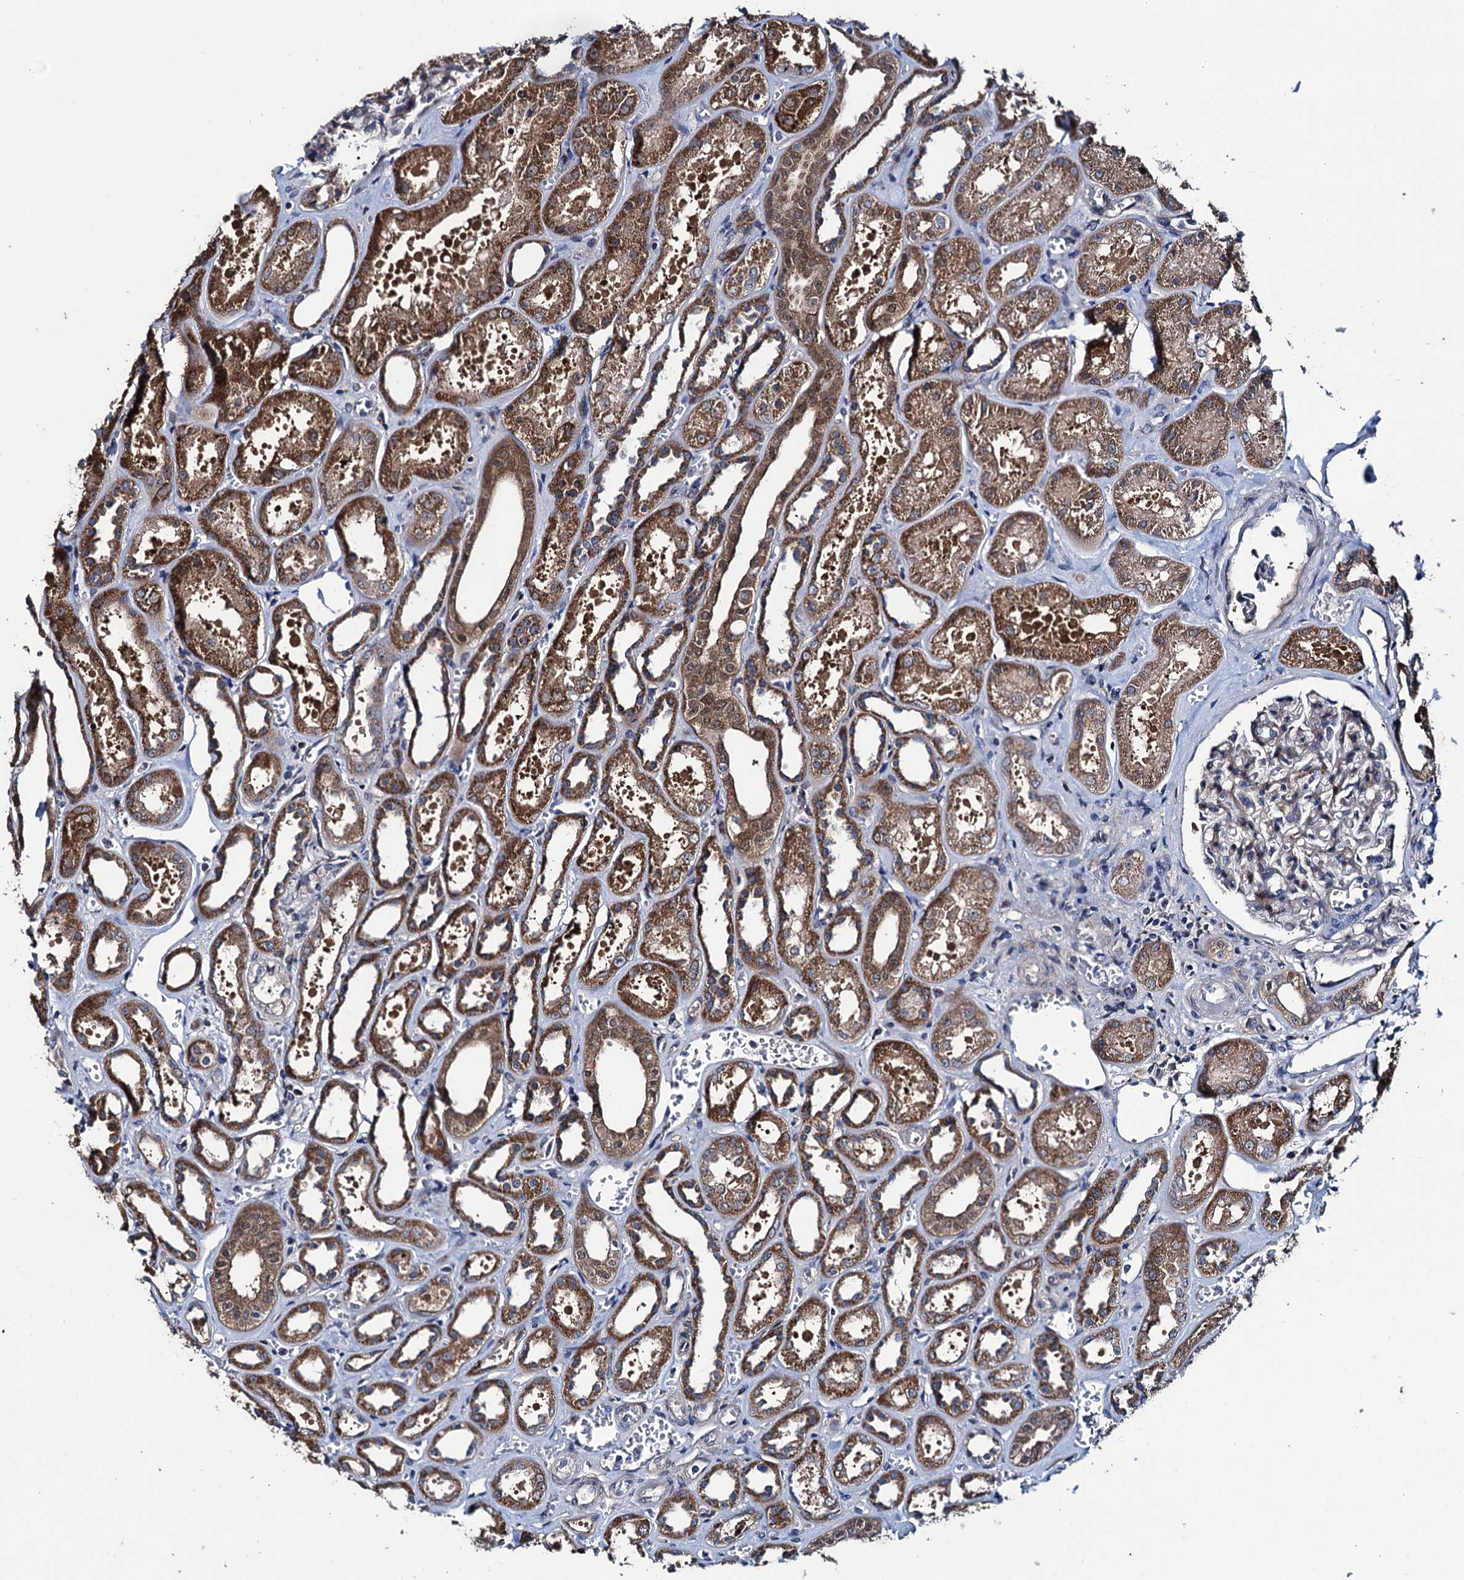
{"staining": {"intensity": "weak", "quantity": "25%-75%", "location": "cytoplasmic/membranous"}, "tissue": "kidney", "cell_type": "Cells in glomeruli", "image_type": "normal", "snomed": [{"axis": "morphology", "description": "Normal tissue, NOS"}, {"axis": "morphology", "description": "Adenocarcinoma, NOS"}, {"axis": "topography", "description": "Kidney"}], "caption": "High-magnification brightfield microscopy of normal kidney stained with DAB (3,3'-diaminobenzidine) (brown) and counterstained with hematoxylin (blue). cells in glomeruli exhibit weak cytoplasmic/membranous expression is appreciated in approximately25%-75% of cells.", "gene": "EYA4", "patient": {"sex": "female", "age": 68}}